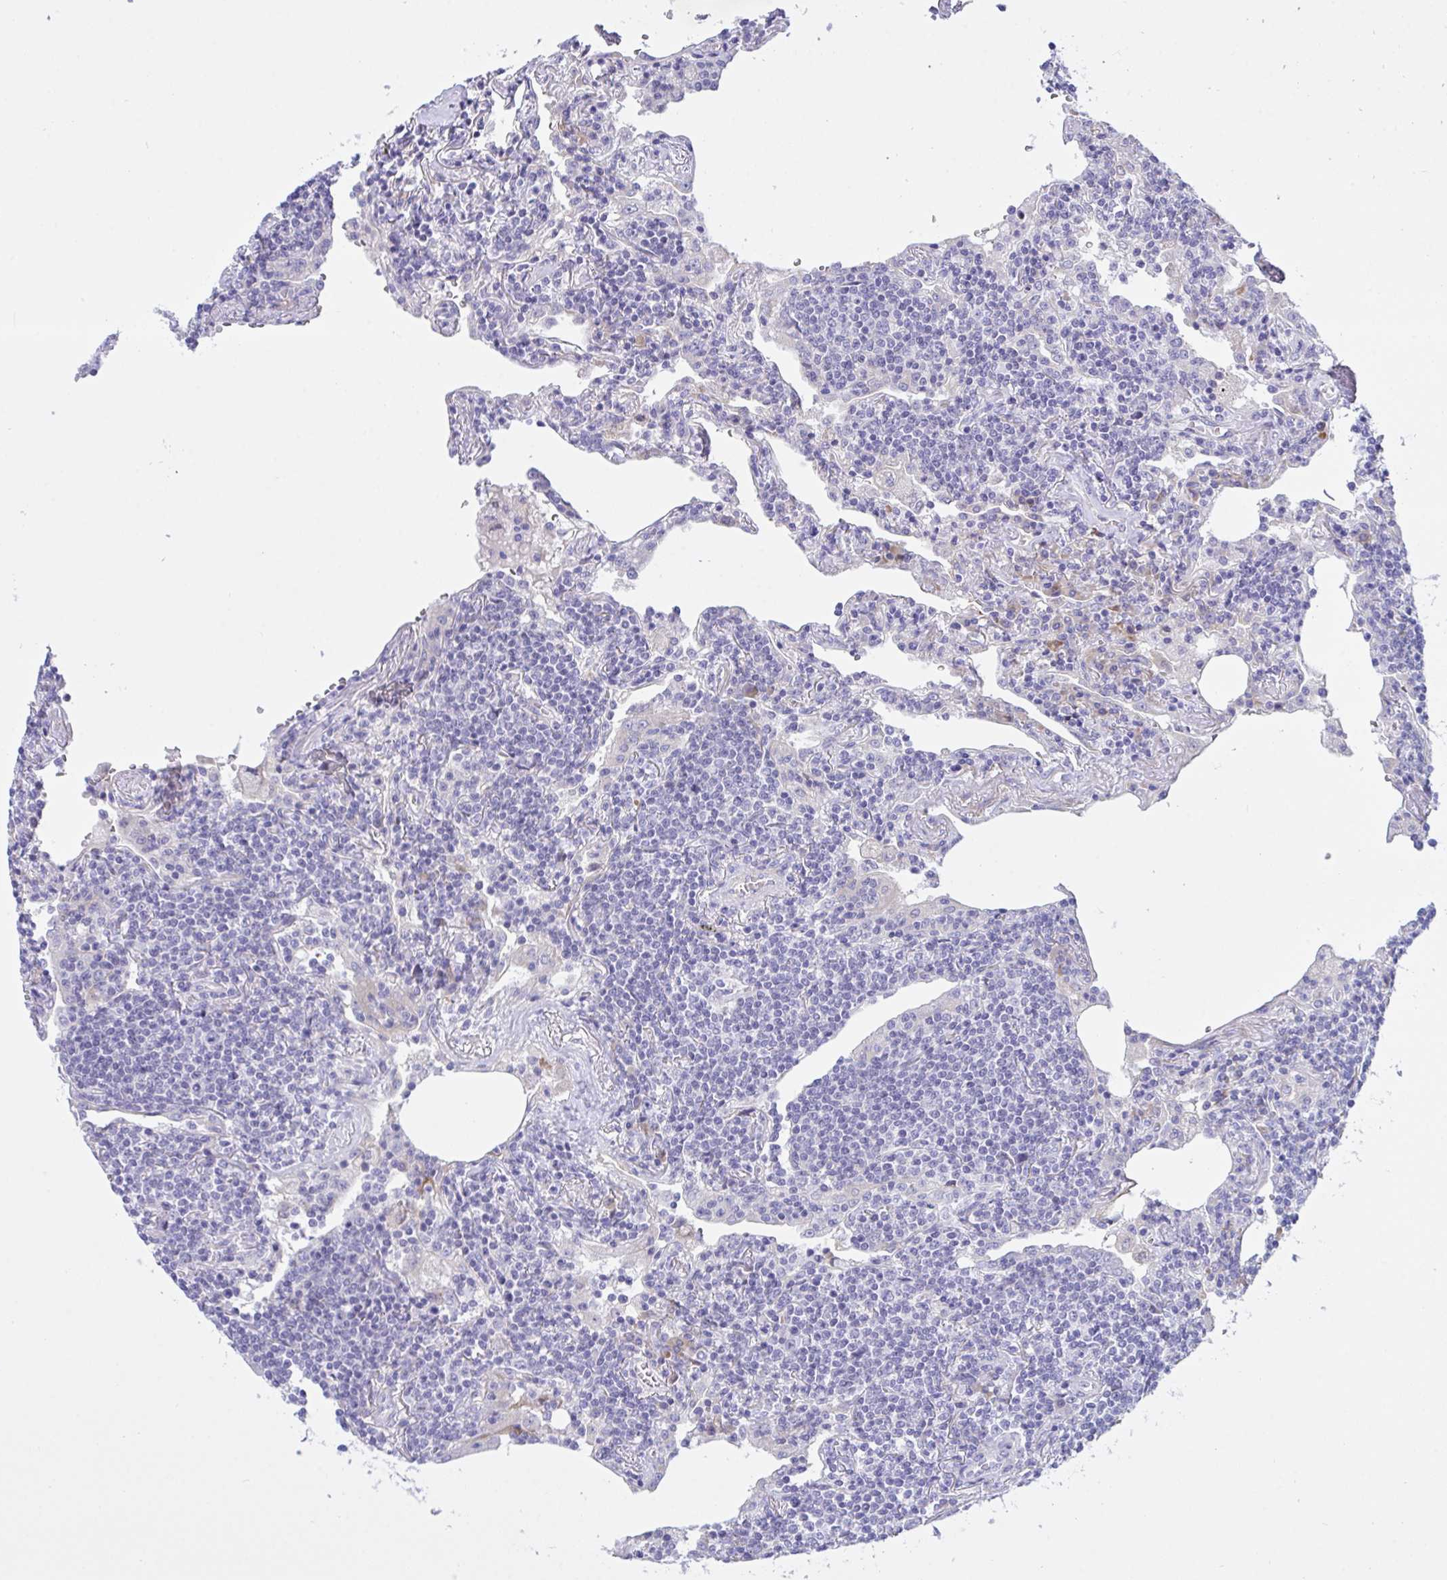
{"staining": {"intensity": "negative", "quantity": "none", "location": "none"}, "tissue": "lymphoma", "cell_type": "Tumor cells", "image_type": "cancer", "snomed": [{"axis": "morphology", "description": "Malignant lymphoma, non-Hodgkin's type, Low grade"}, {"axis": "topography", "description": "Lung"}], "caption": "An immunohistochemistry micrograph of low-grade malignant lymphoma, non-Hodgkin's type is shown. There is no staining in tumor cells of low-grade malignant lymphoma, non-Hodgkin's type.", "gene": "FAM86B1", "patient": {"sex": "female", "age": 71}}